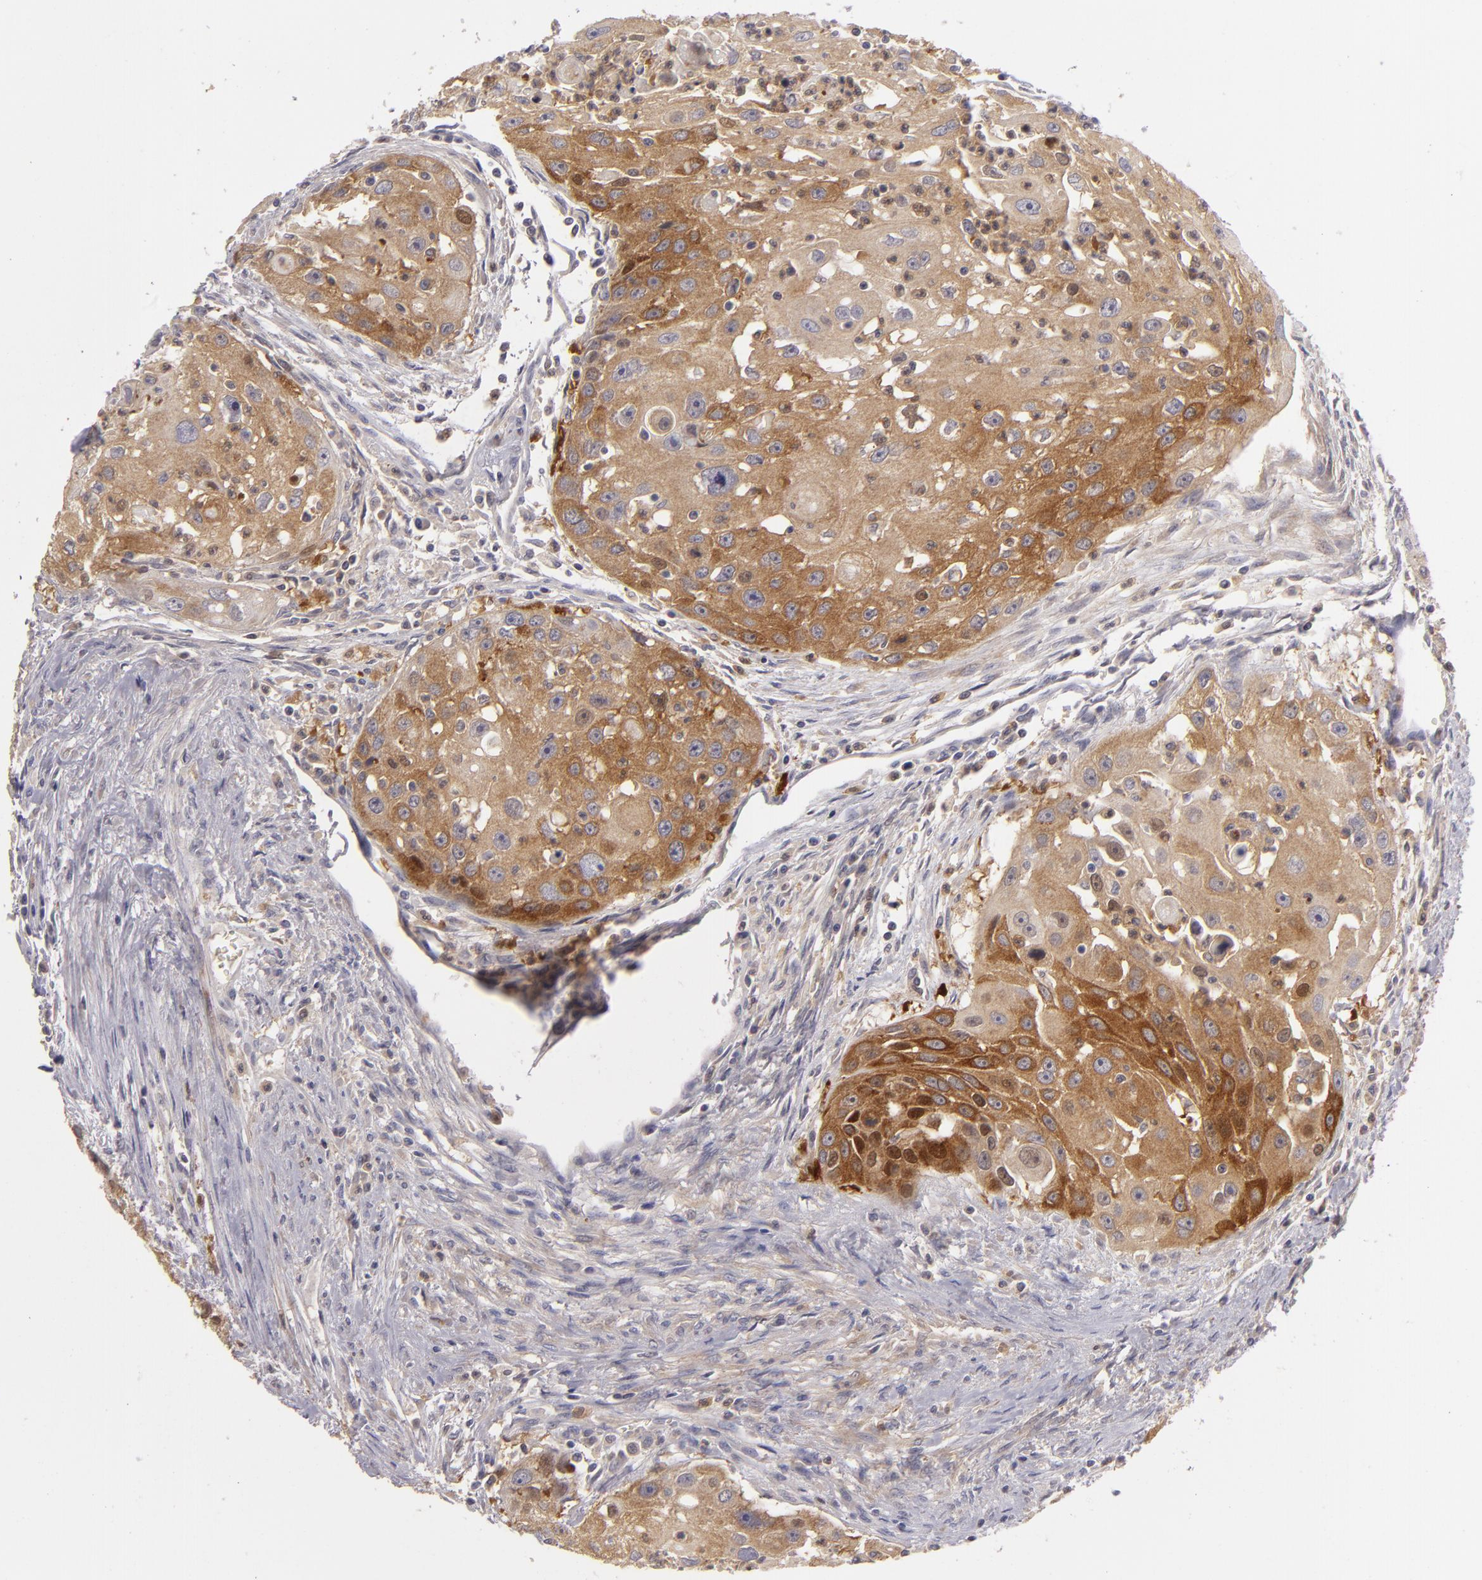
{"staining": {"intensity": "strong", "quantity": ">75%", "location": "cytoplasmic/membranous"}, "tissue": "head and neck cancer", "cell_type": "Tumor cells", "image_type": "cancer", "snomed": [{"axis": "morphology", "description": "Squamous cell carcinoma, NOS"}, {"axis": "topography", "description": "Head-Neck"}], "caption": "Immunohistochemical staining of head and neck squamous cell carcinoma reveals high levels of strong cytoplasmic/membranous expression in approximately >75% of tumor cells. (Brightfield microscopy of DAB IHC at high magnification).", "gene": "MMP10", "patient": {"sex": "male", "age": 64}}